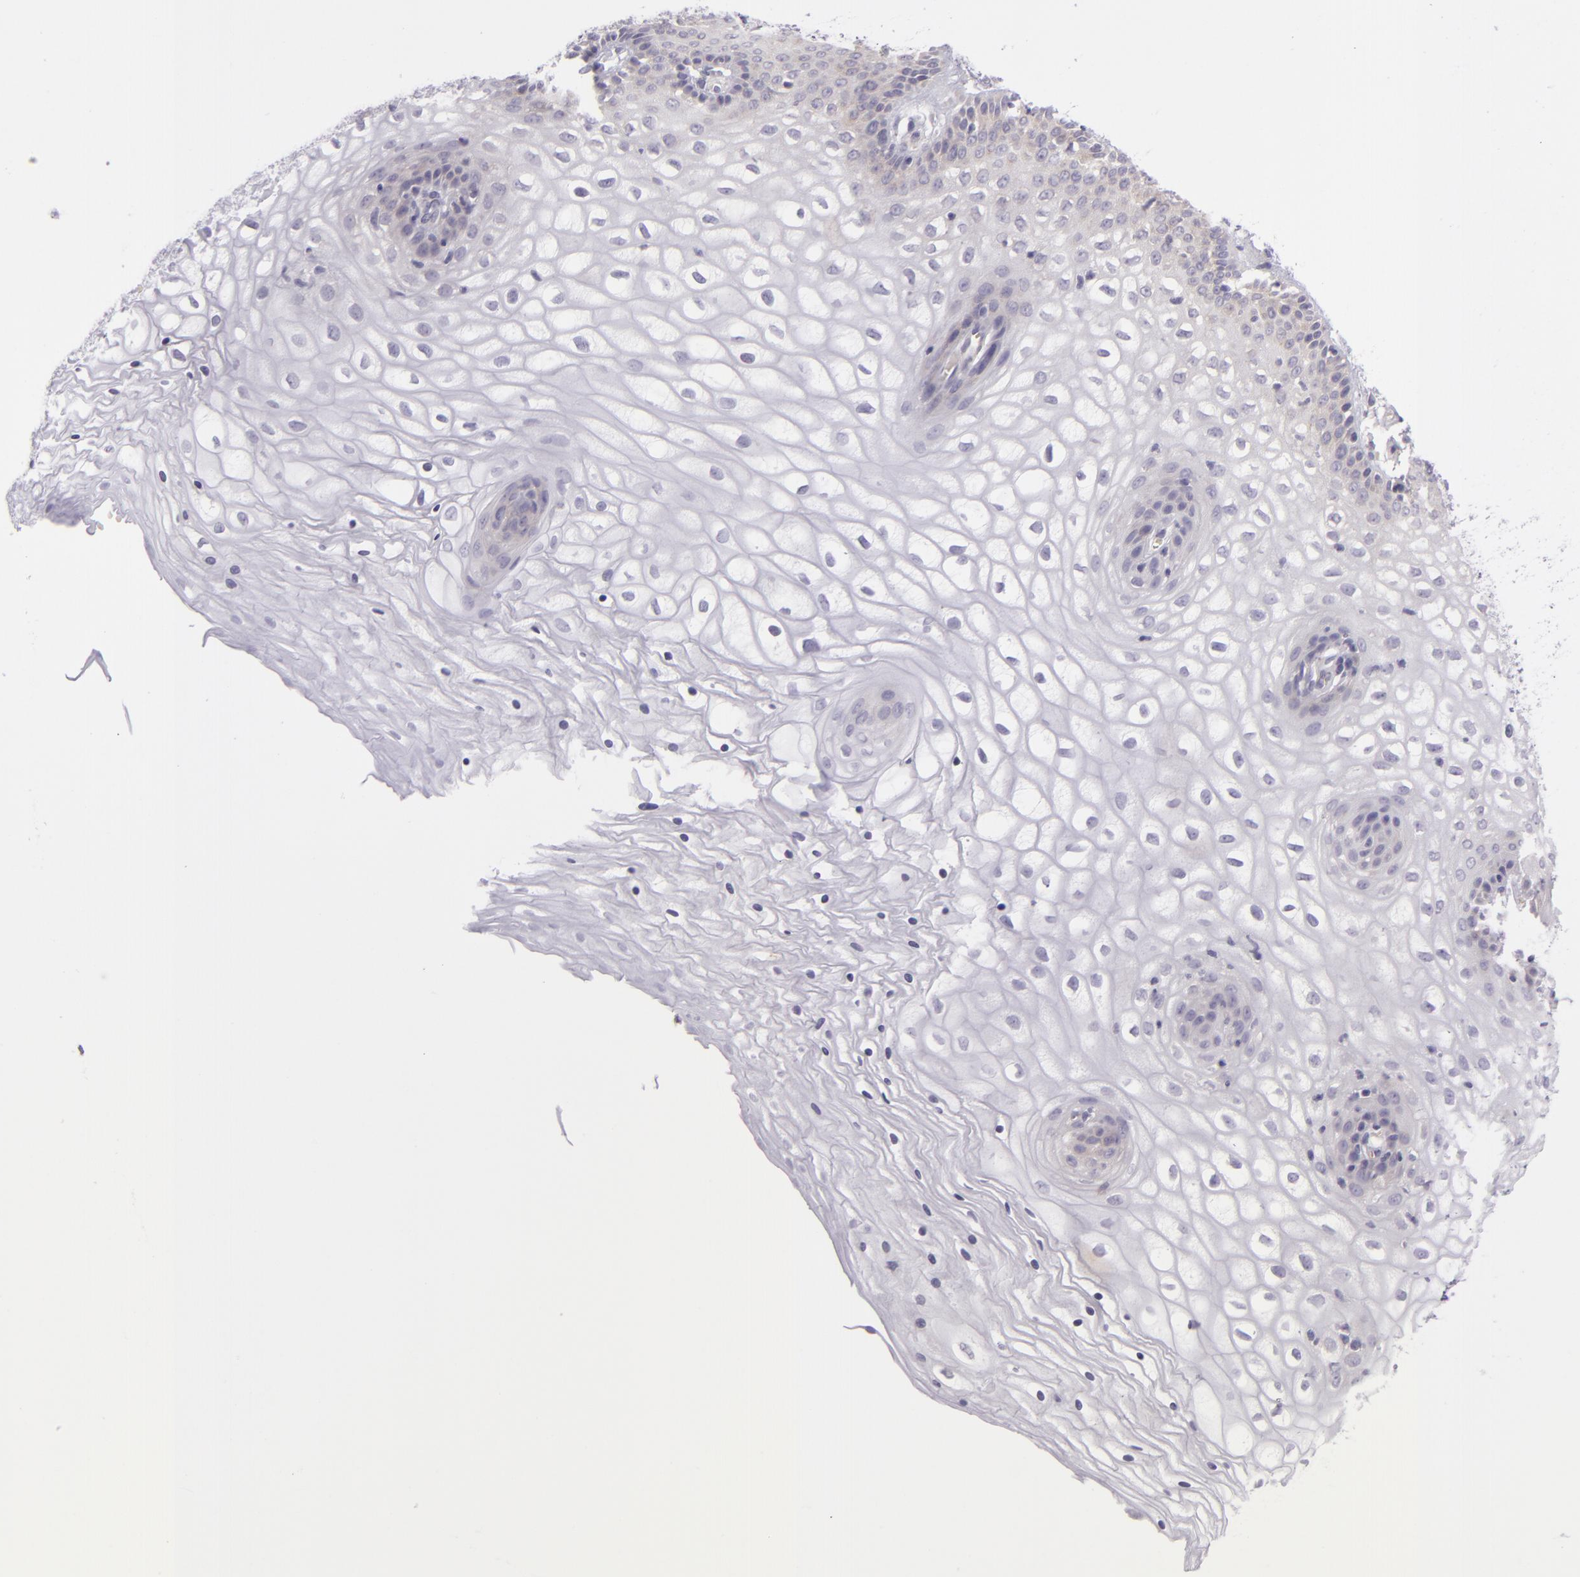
{"staining": {"intensity": "negative", "quantity": "none", "location": "none"}, "tissue": "vagina", "cell_type": "Squamous epithelial cells", "image_type": "normal", "snomed": [{"axis": "morphology", "description": "Normal tissue, NOS"}, {"axis": "topography", "description": "Vagina"}], "caption": "The micrograph demonstrates no significant expression in squamous epithelial cells of vagina. (DAB (3,3'-diaminobenzidine) immunohistochemistry visualized using brightfield microscopy, high magnification).", "gene": "ZC3H7B", "patient": {"sex": "female", "age": 34}}